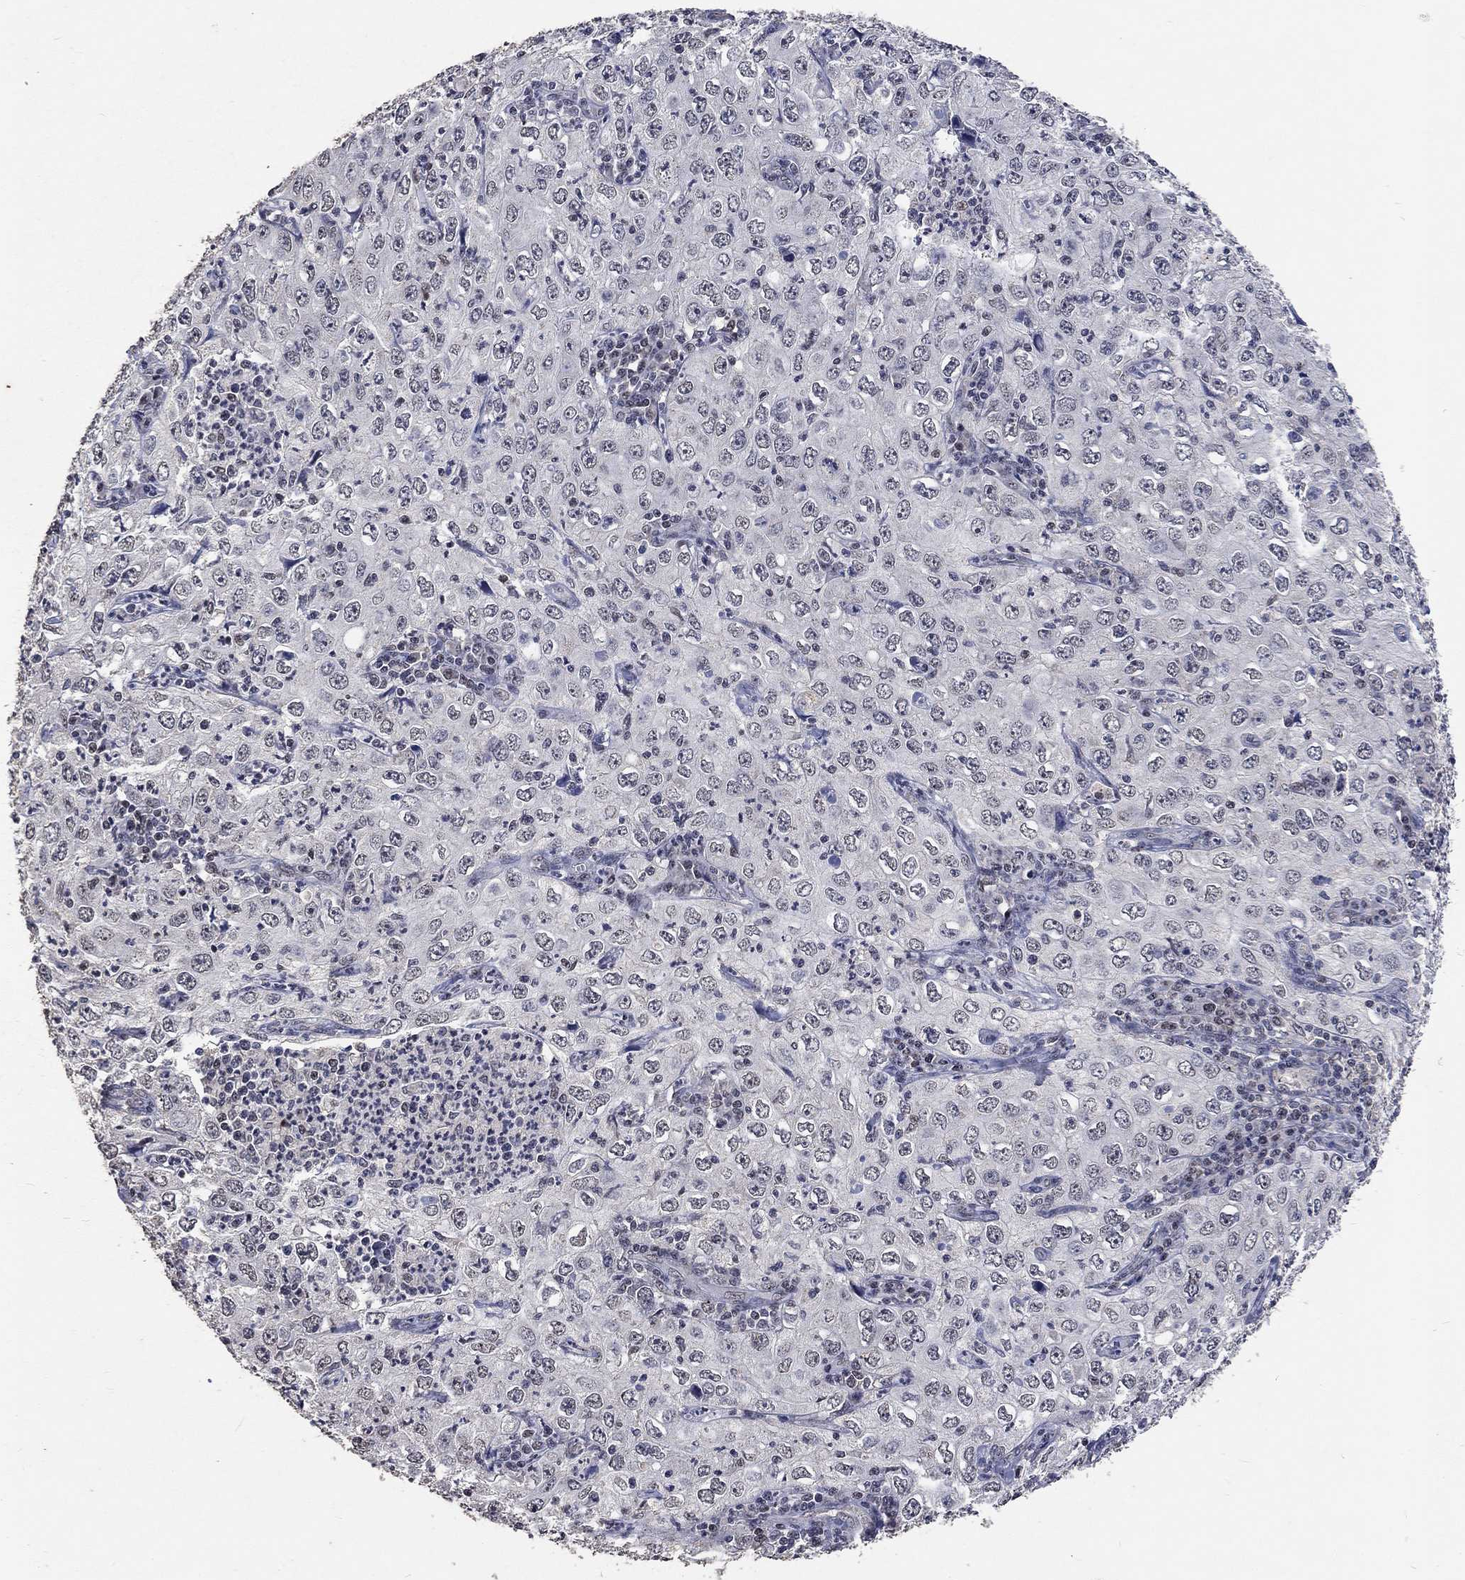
{"staining": {"intensity": "negative", "quantity": "none", "location": "none"}, "tissue": "cervical cancer", "cell_type": "Tumor cells", "image_type": "cancer", "snomed": [{"axis": "morphology", "description": "Squamous cell carcinoma, NOS"}, {"axis": "topography", "description": "Cervix"}], "caption": "Immunohistochemistry of human cervical cancer exhibits no positivity in tumor cells. (IHC, brightfield microscopy, high magnification).", "gene": "SPATA33", "patient": {"sex": "female", "age": 24}}